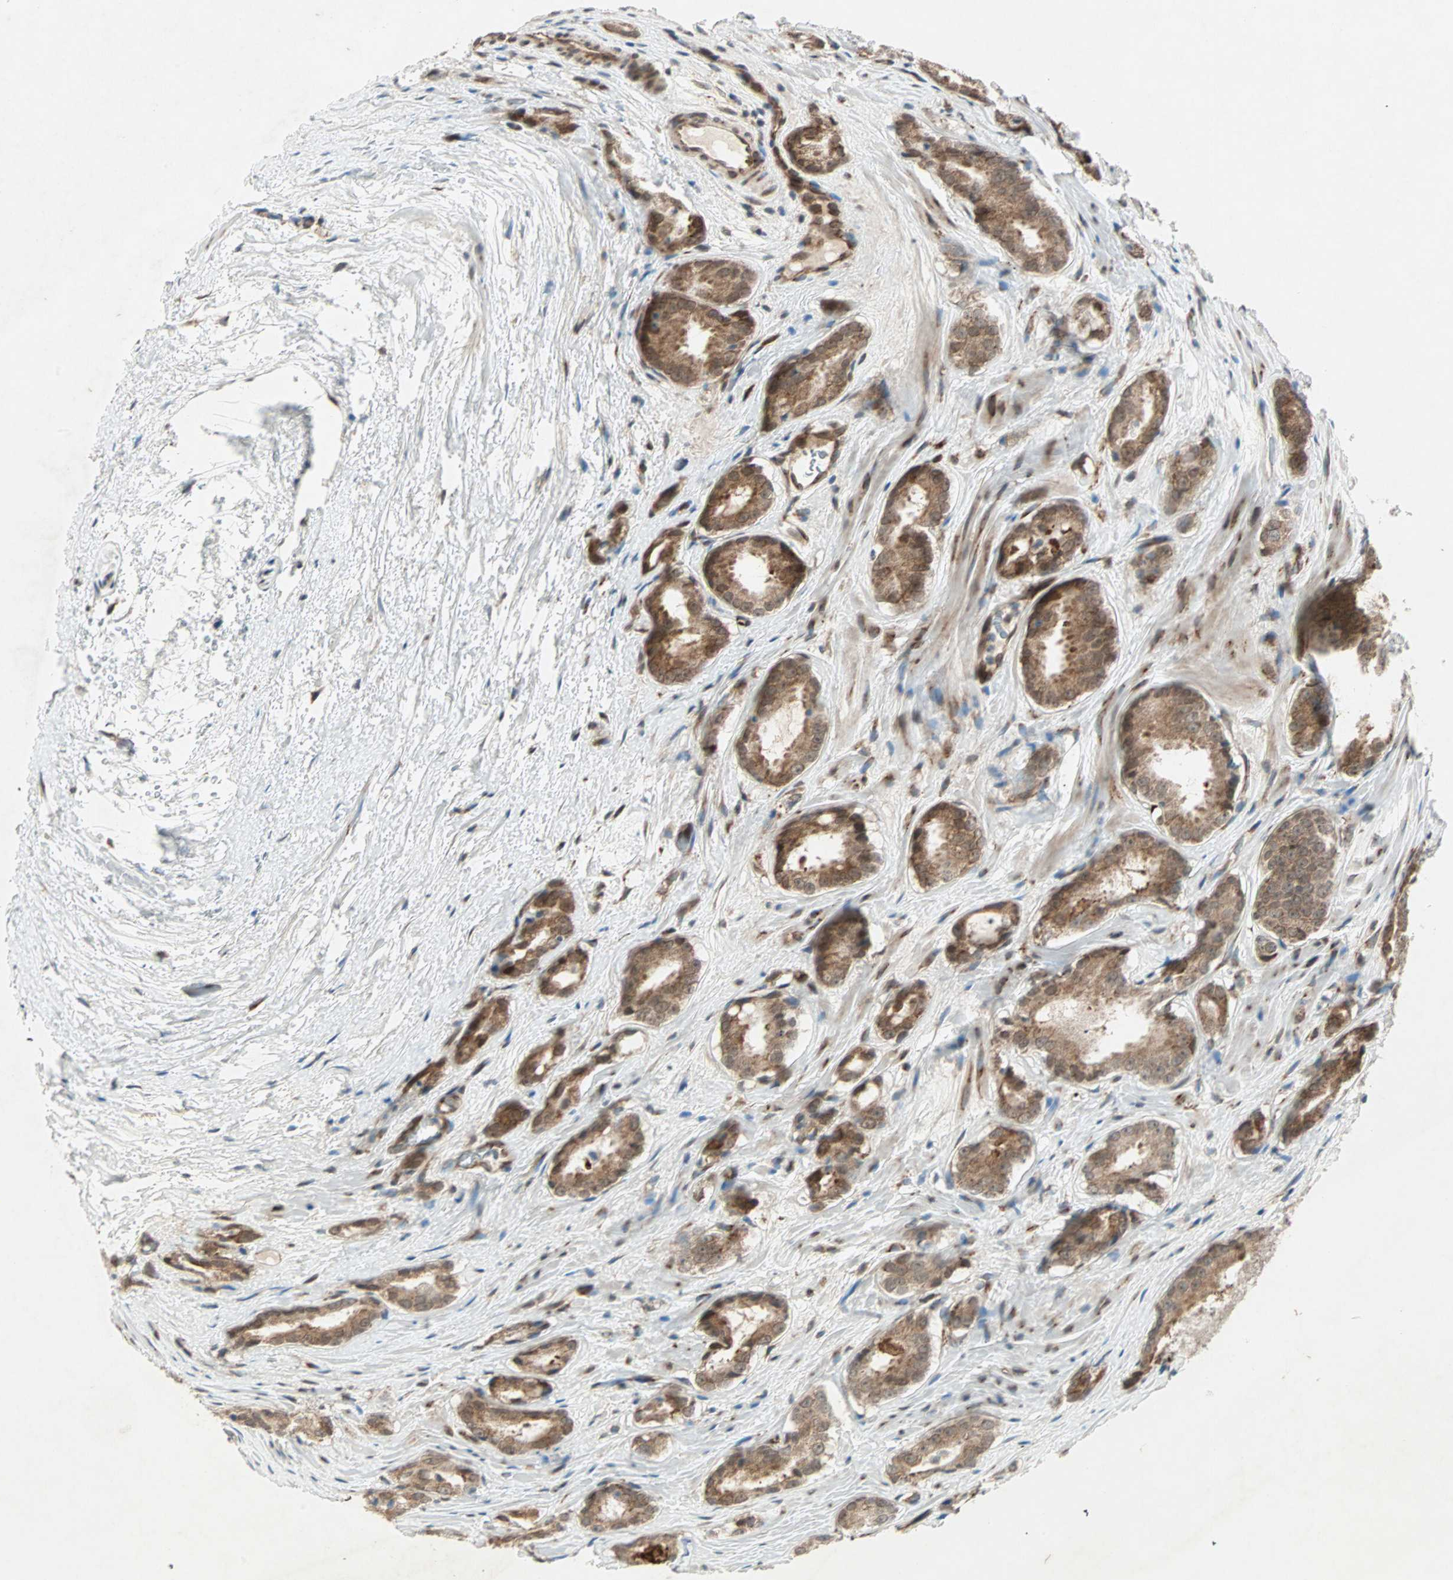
{"staining": {"intensity": "moderate", "quantity": ">75%", "location": "cytoplasmic/membranous"}, "tissue": "prostate cancer", "cell_type": "Tumor cells", "image_type": "cancer", "snomed": [{"axis": "morphology", "description": "Adenocarcinoma, High grade"}, {"axis": "topography", "description": "Prostate"}], "caption": "Immunohistochemistry of prostate adenocarcinoma (high-grade) exhibits medium levels of moderate cytoplasmic/membranous staining in approximately >75% of tumor cells.", "gene": "ZNF37A", "patient": {"sex": "male", "age": 64}}